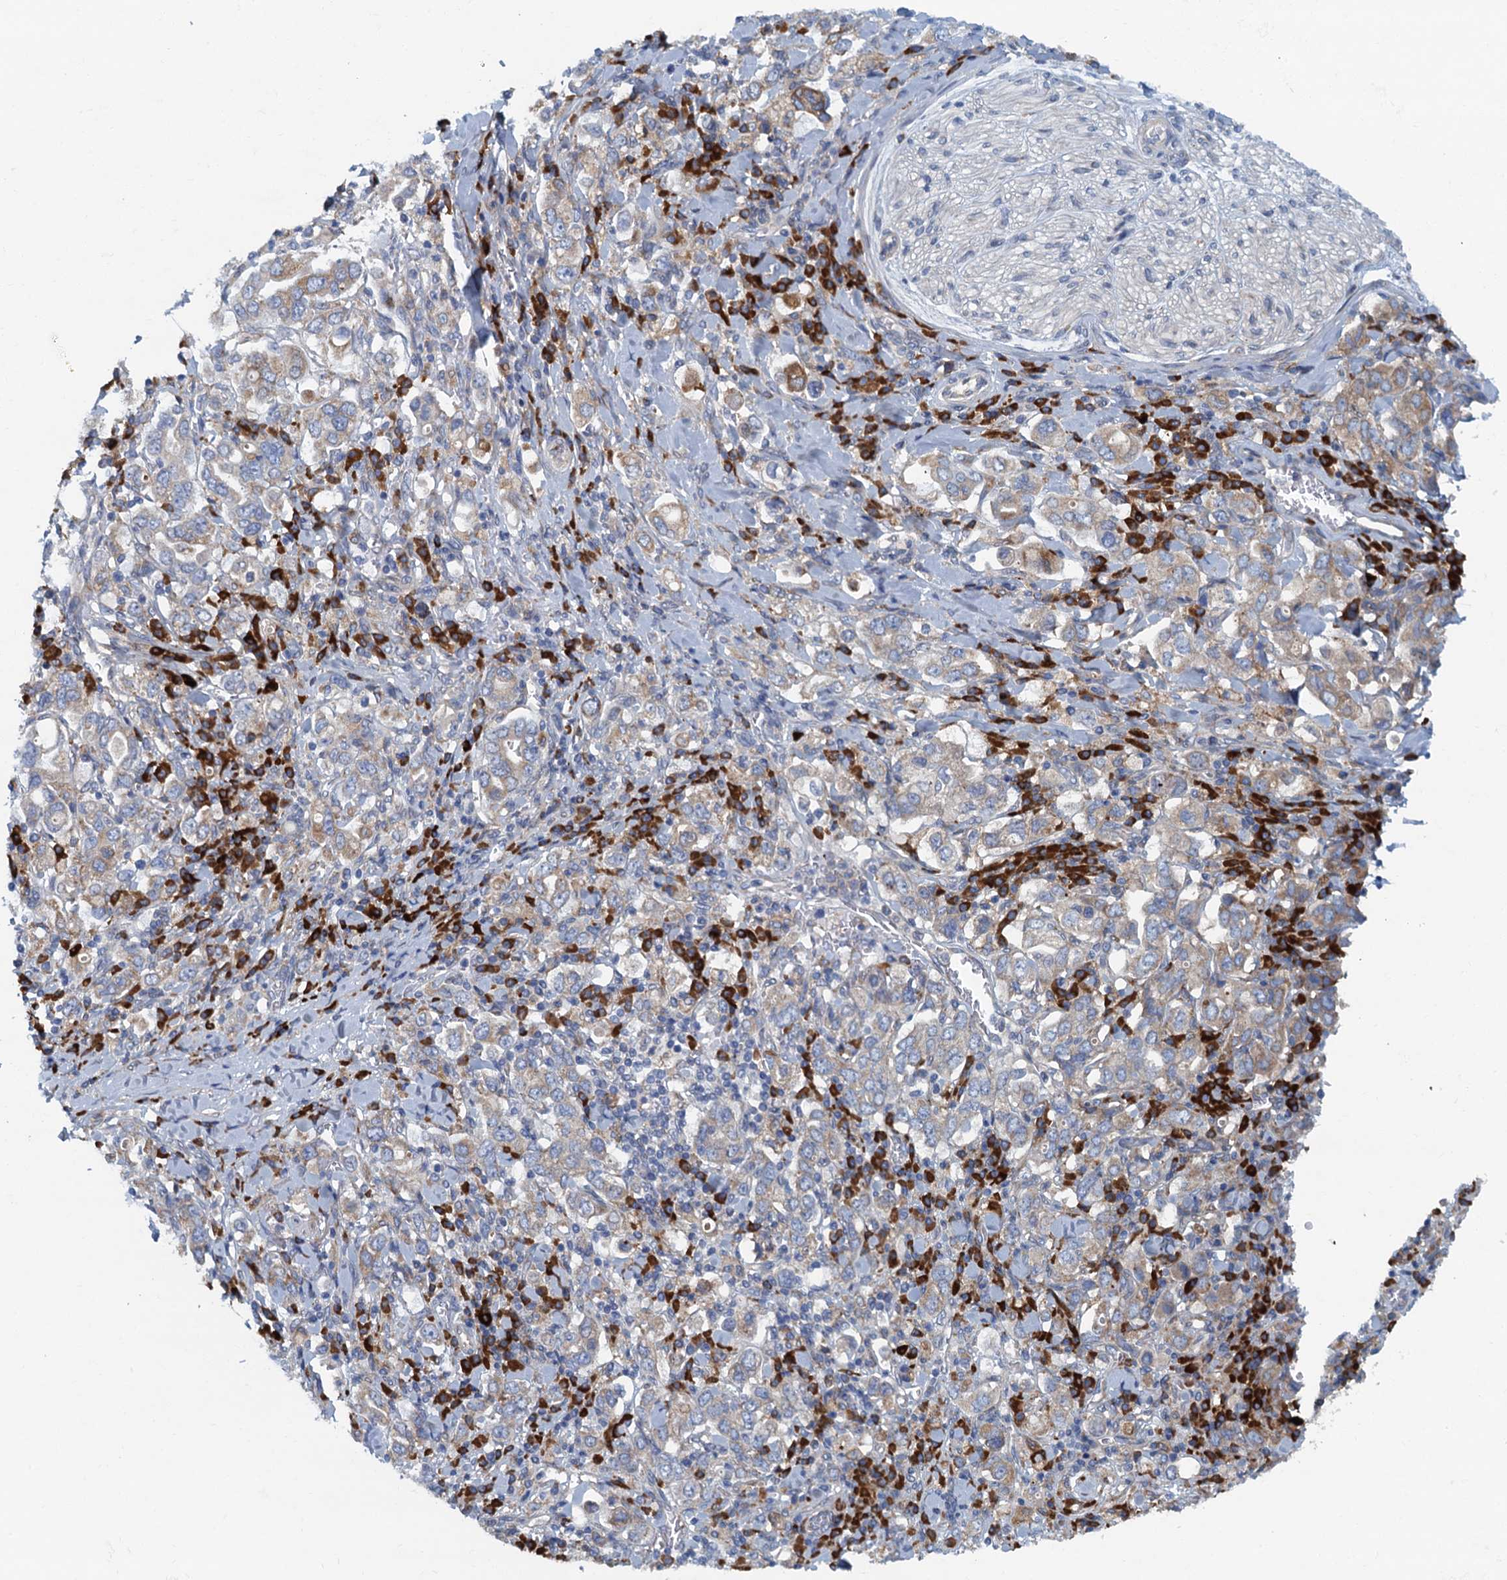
{"staining": {"intensity": "weak", "quantity": ">75%", "location": "cytoplasmic/membranous"}, "tissue": "stomach cancer", "cell_type": "Tumor cells", "image_type": "cancer", "snomed": [{"axis": "morphology", "description": "Adenocarcinoma, NOS"}, {"axis": "topography", "description": "Stomach, upper"}], "caption": "A high-resolution micrograph shows IHC staining of stomach cancer, which exhibits weak cytoplasmic/membranous staining in about >75% of tumor cells. Using DAB (3,3'-diaminobenzidine) (brown) and hematoxylin (blue) stains, captured at high magnification using brightfield microscopy.", "gene": "MYDGF", "patient": {"sex": "male", "age": 62}}